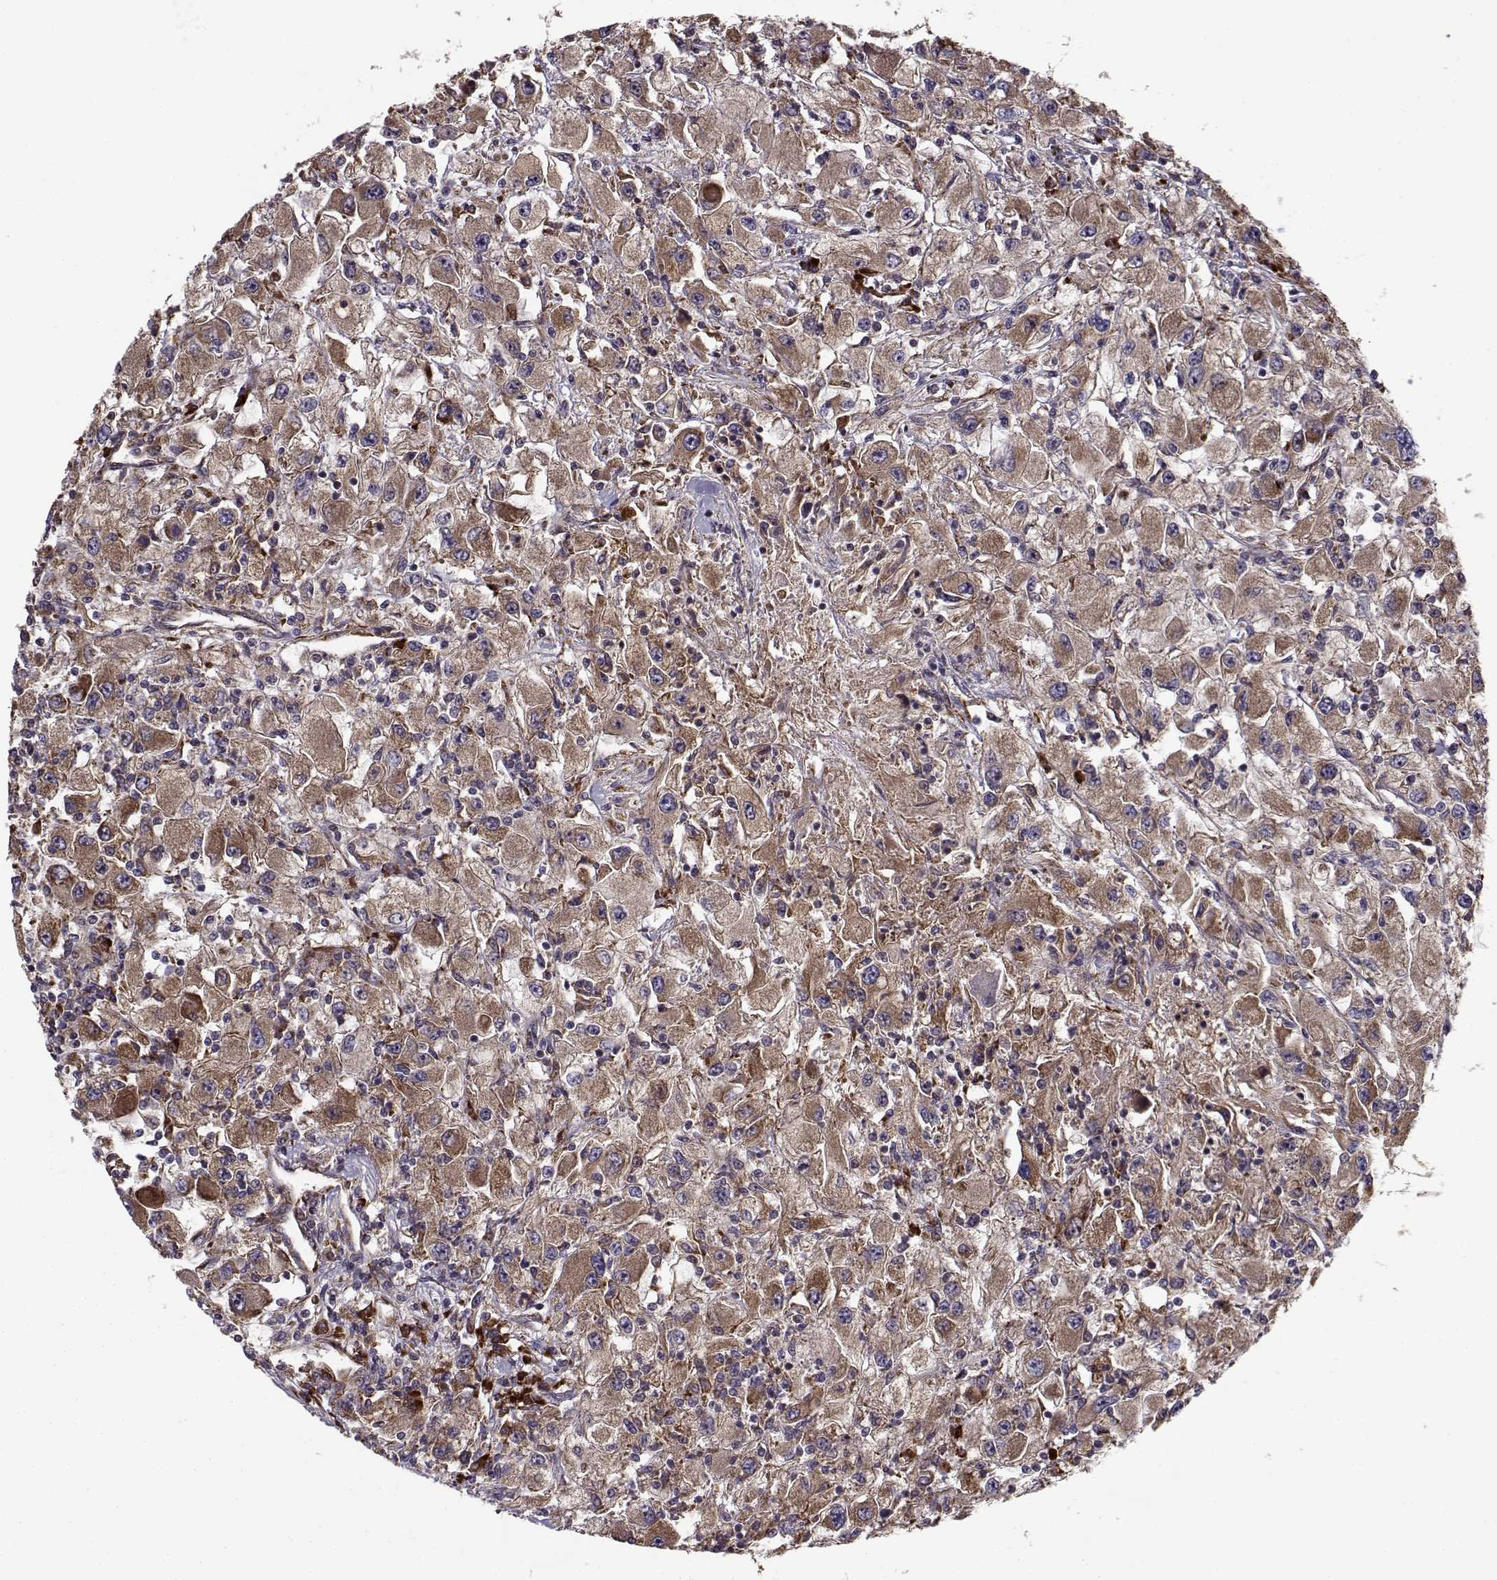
{"staining": {"intensity": "moderate", "quantity": ">75%", "location": "cytoplasmic/membranous"}, "tissue": "renal cancer", "cell_type": "Tumor cells", "image_type": "cancer", "snomed": [{"axis": "morphology", "description": "Adenocarcinoma, NOS"}, {"axis": "topography", "description": "Kidney"}], "caption": "The micrograph reveals staining of renal cancer, revealing moderate cytoplasmic/membranous protein positivity (brown color) within tumor cells. Using DAB (3,3'-diaminobenzidine) (brown) and hematoxylin (blue) stains, captured at high magnification using brightfield microscopy.", "gene": "RPL31", "patient": {"sex": "female", "age": 67}}